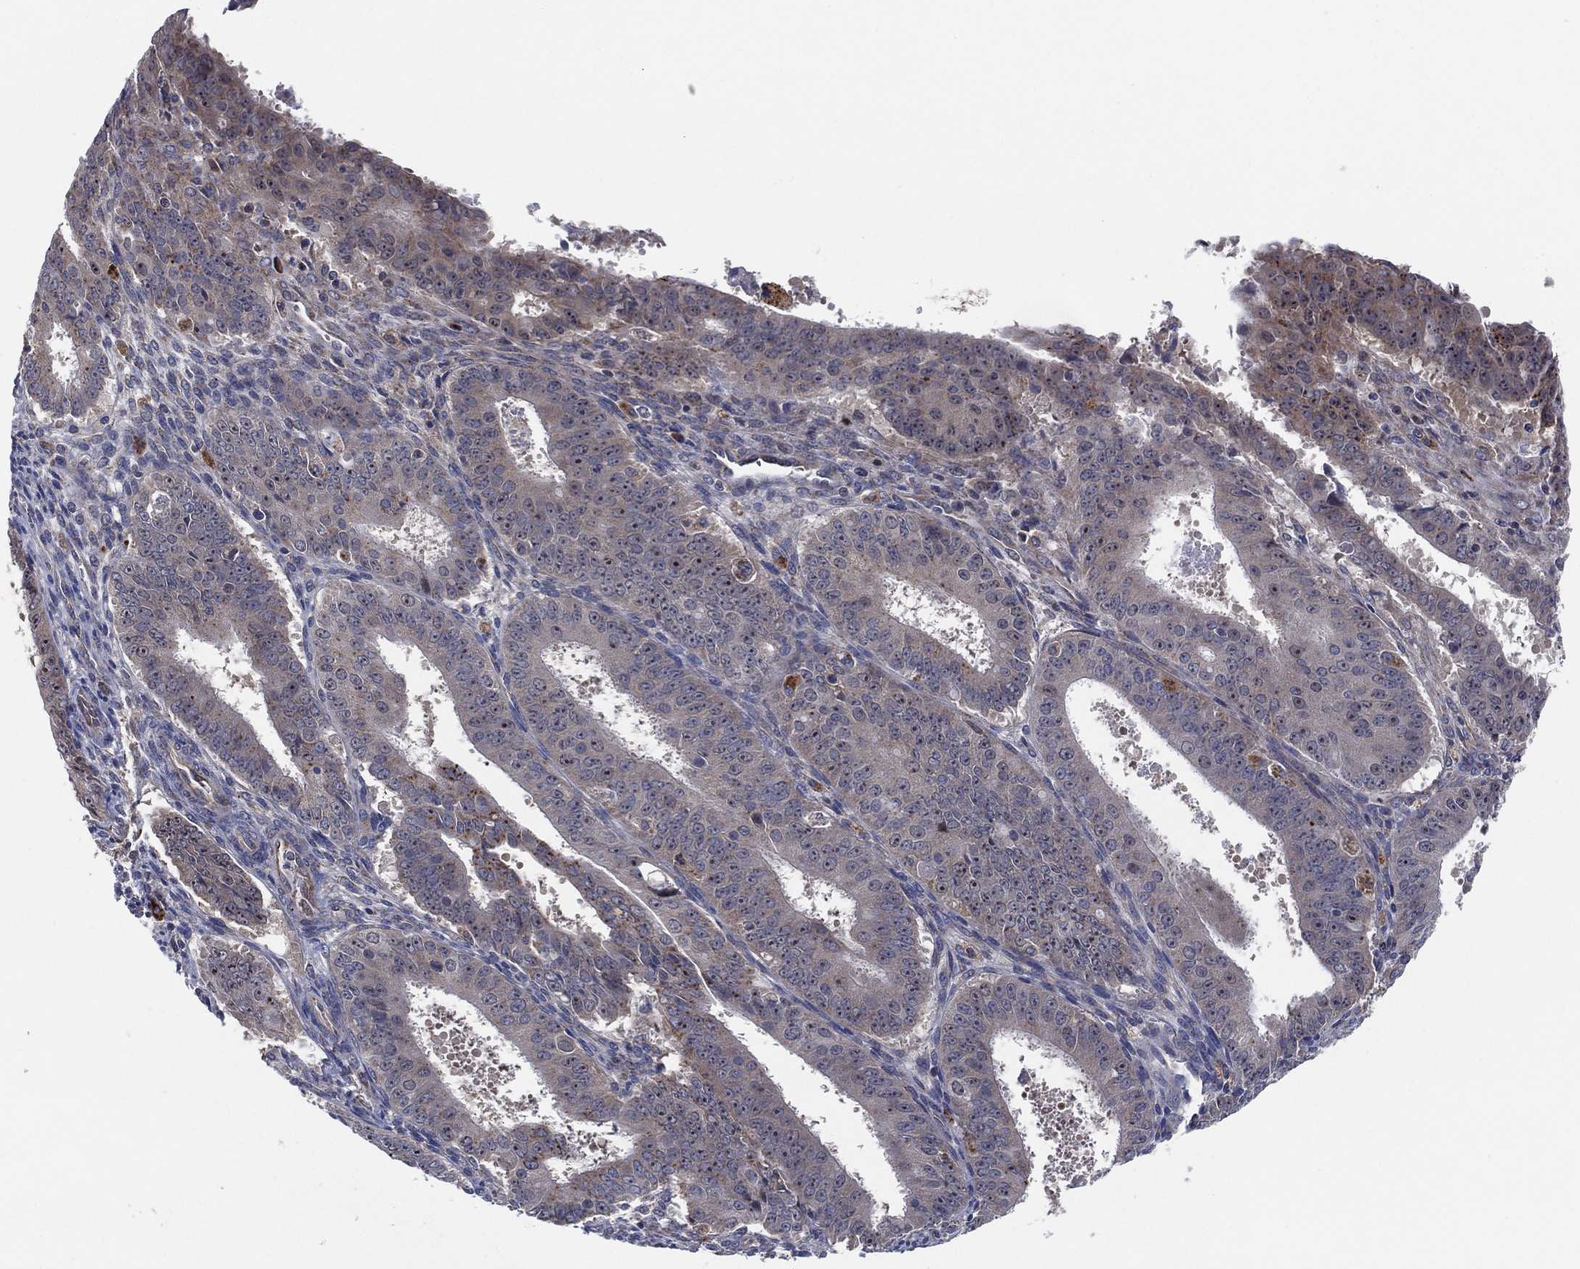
{"staining": {"intensity": "negative", "quantity": "none", "location": "none"}, "tissue": "ovarian cancer", "cell_type": "Tumor cells", "image_type": "cancer", "snomed": [{"axis": "morphology", "description": "Carcinoma, endometroid"}, {"axis": "topography", "description": "Ovary"}], "caption": "Endometroid carcinoma (ovarian) was stained to show a protein in brown. There is no significant positivity in tumor cells.", "gene": "FAM104A", "patient": {"sex": "female", "age": 42}}